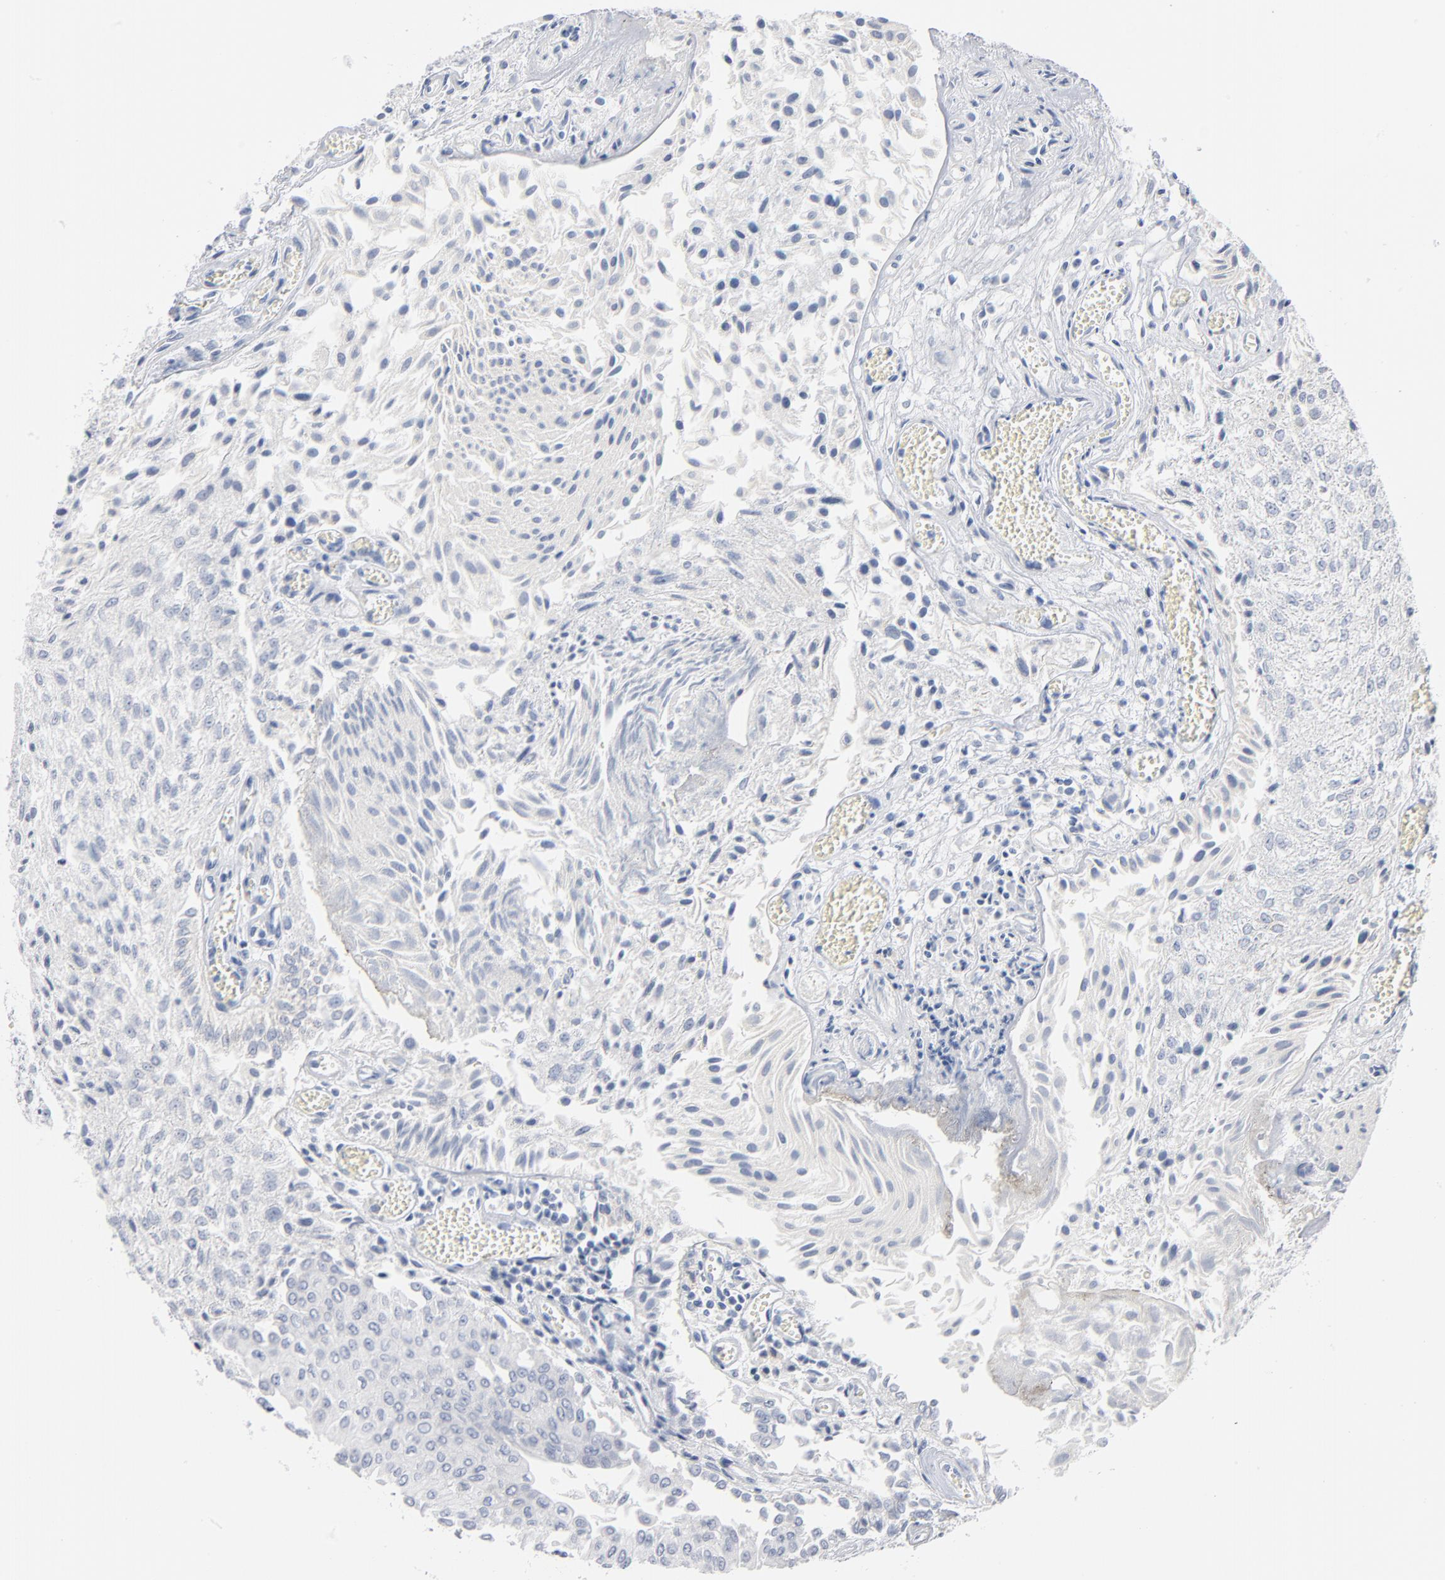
{"staining": {"intensity": "negative", "quantity": "none", "location": "none"}, "tissue": "urothelial cancer", "cell_type": "Tumor cells", "image_type": "cancer", "snomed": [{"axis": "morphology", "description": "Urothelial carcinoma, Low grade"}, {"axis": "topography", "description": "Urinary bladder"}], "caption": "Micrograph shows no protein positivity in tumor cells of urothelial cancer tissue. (DAB immunohistochemistry visualized using brightfield microscopy, high magnification).", "gene": "PTK2B", "patient": {"sex": "male", "age": 86}}